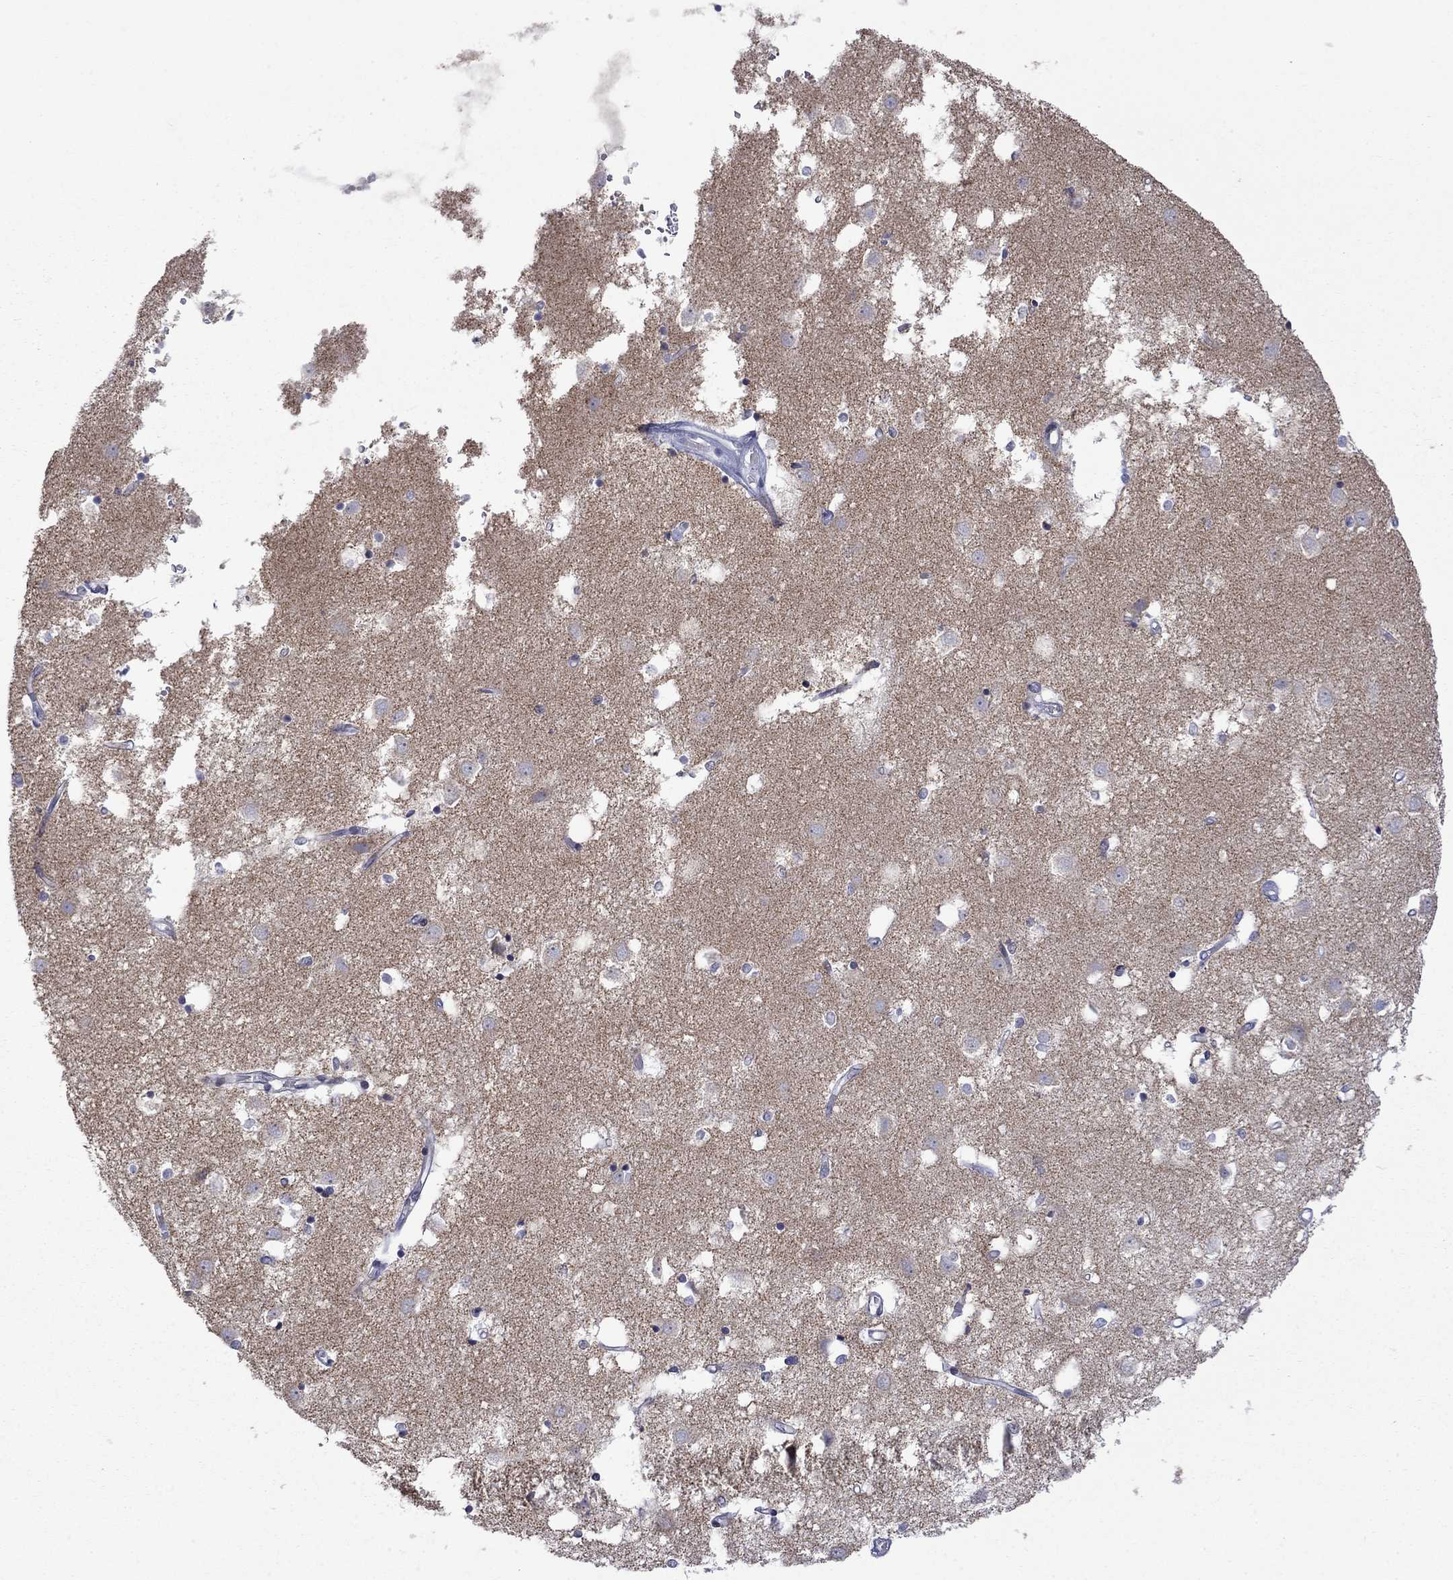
{"staining": {"intensity": "negative", "quantity": "none", "location": "none"}, "tissue": "caudate", "cell_type": "Glial cells", "image_type": "normal", "snomed": [{"axis": "morphology", "description": "Normal tissue, NOS"}, {"axis": "topography", "description": "Lateral ventricle wall"}], "caption": "Immunohistochemical staining of unremarkable human caudate exhibits no significant staining in glial cells.", "gene": "KCNJ16", "patient": {"sex": "male", "age": 54}}